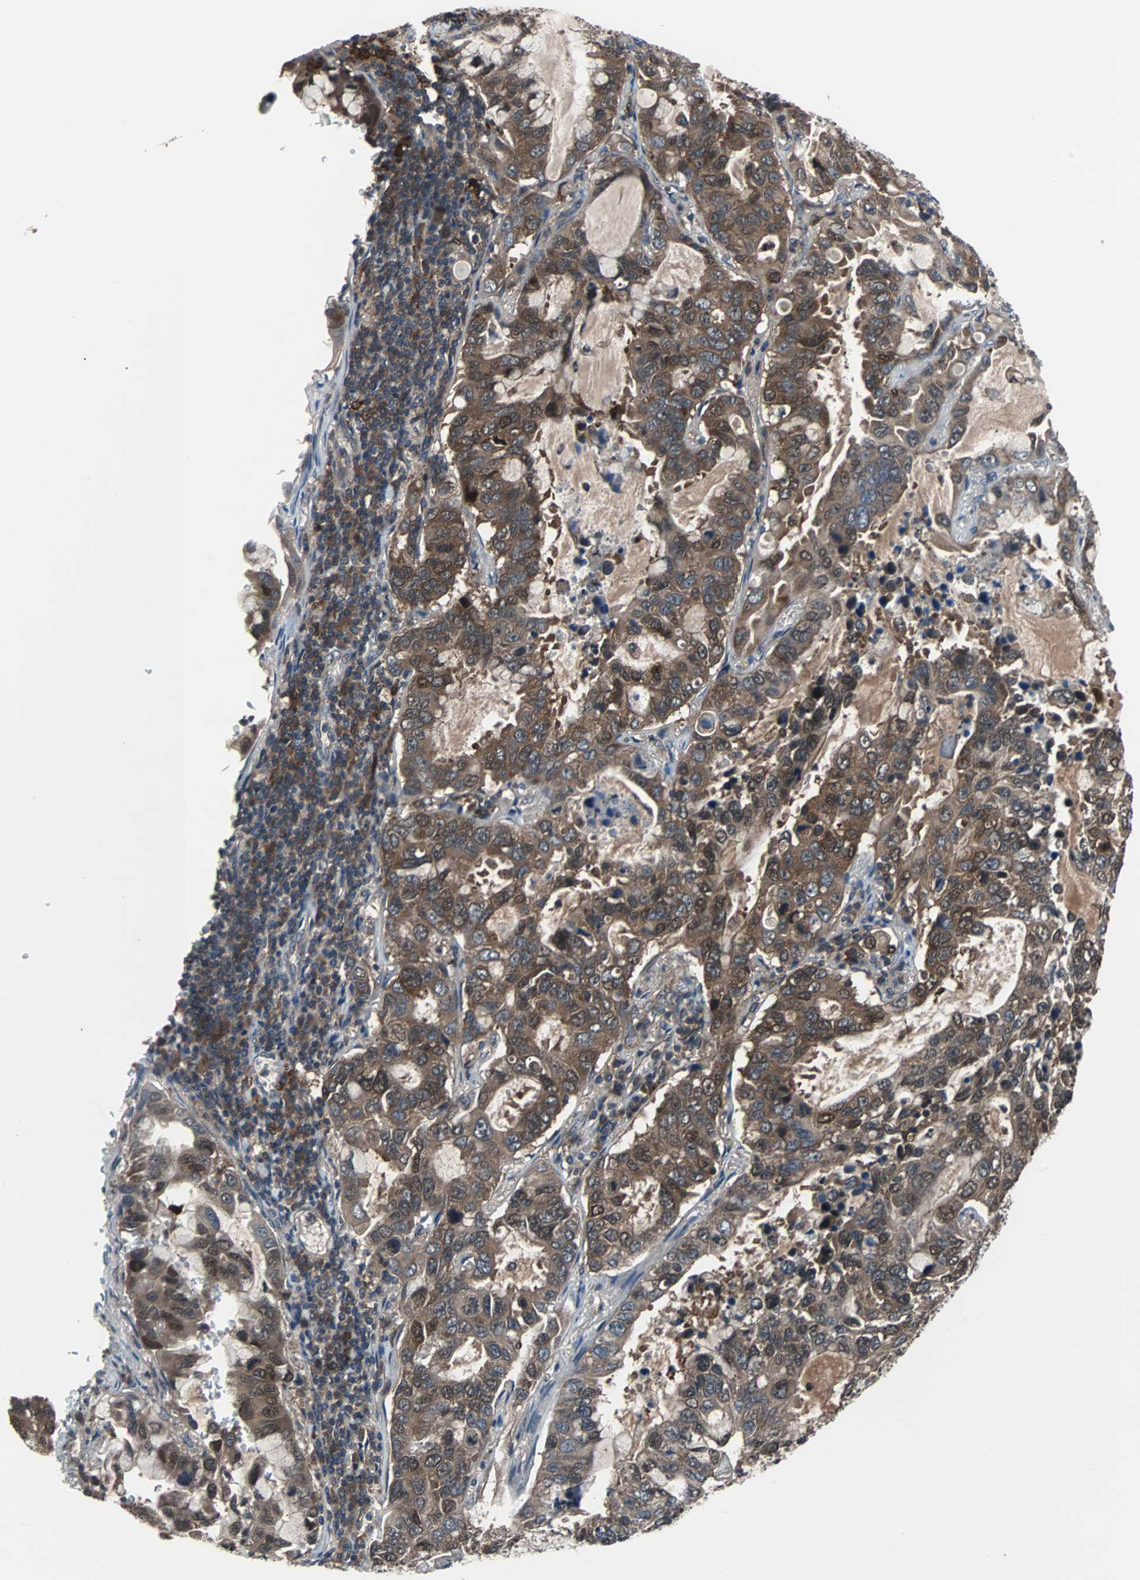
{"staining": {"intensity": "moderate", "quantity": ">75%", "location": "cytoplasmic/membranous"}, "tissue": "lung cancer", "cell_type": "Tumor cells", "image_type": "cancer", "snomed": [{"axis": "morphology", "description": "Adenocarcinoma, NOS"}, {"axis": "topography", "description": "Lung"}], "caption": "Lung cancer stained for a protein reveals moderate cytoplasmic/membranous positivity in tumor cells. The protein is shown in brown color, while the nuclei are stained blue.", "gene": "PAK1", "patient": {"sex": "male", "age": 64}}